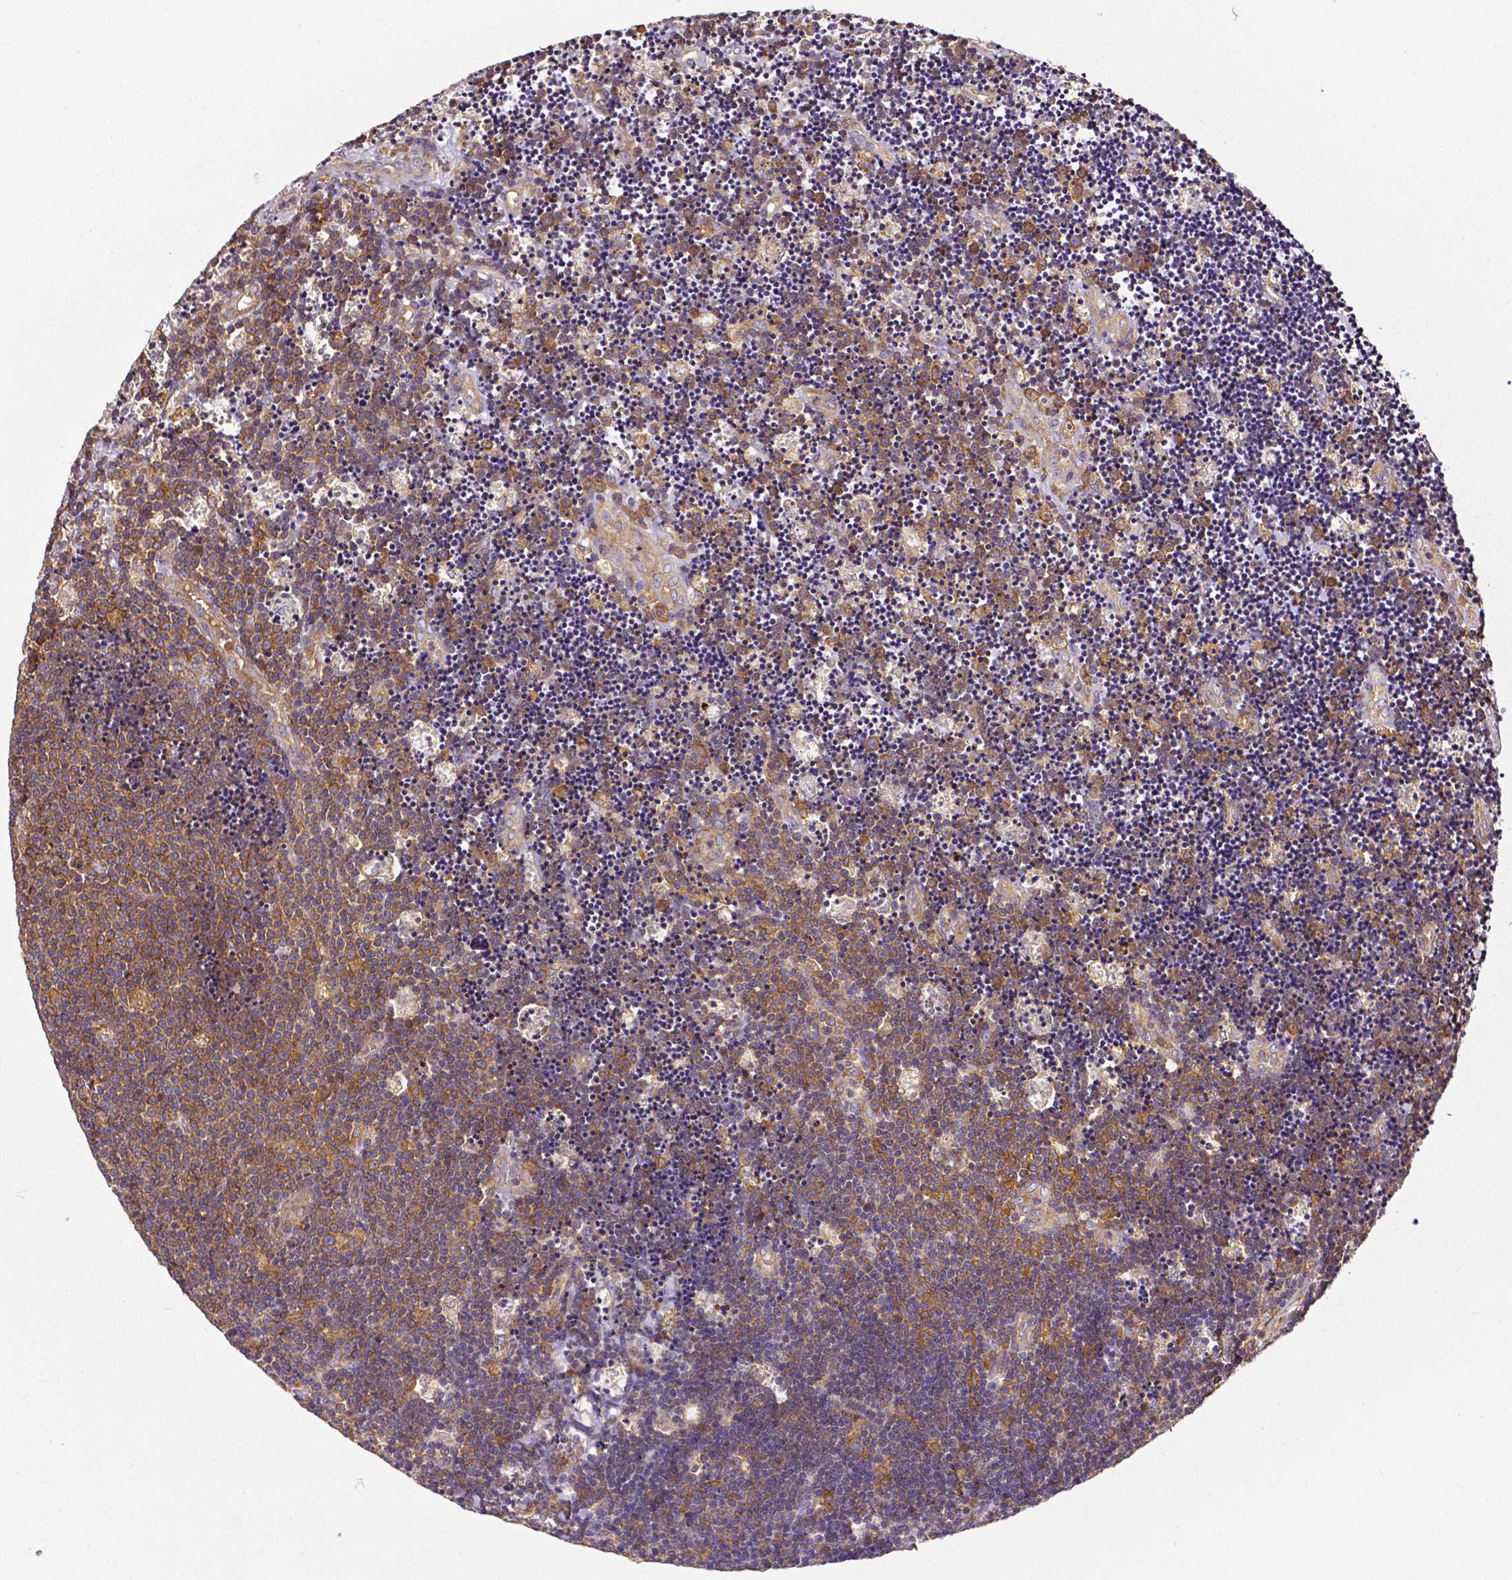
{"staining": {"intensity": "moderate", "quantity": ">75%", "location": "cytoplasmic/membranous"}, "tissue": "lymphoma", "cell_type": "Tumor cells", "image_type": "cancer", "snomed": [{"axis": "morphology", "description": "Malignant lymphoma, non-Hodgkin's type, Low grade"}, {"axis": "topography", "description": "Brain"}], "caption": "Immunohistochemistry (DAB (3,3'-diaminobenzidine)) staining of human lymphoma shows moderate cytoplasmic/membranous protein positivity in about >75% of tumor cells.", "gene": "DICER1", "patient": {"sex": "female", "age": 66}}